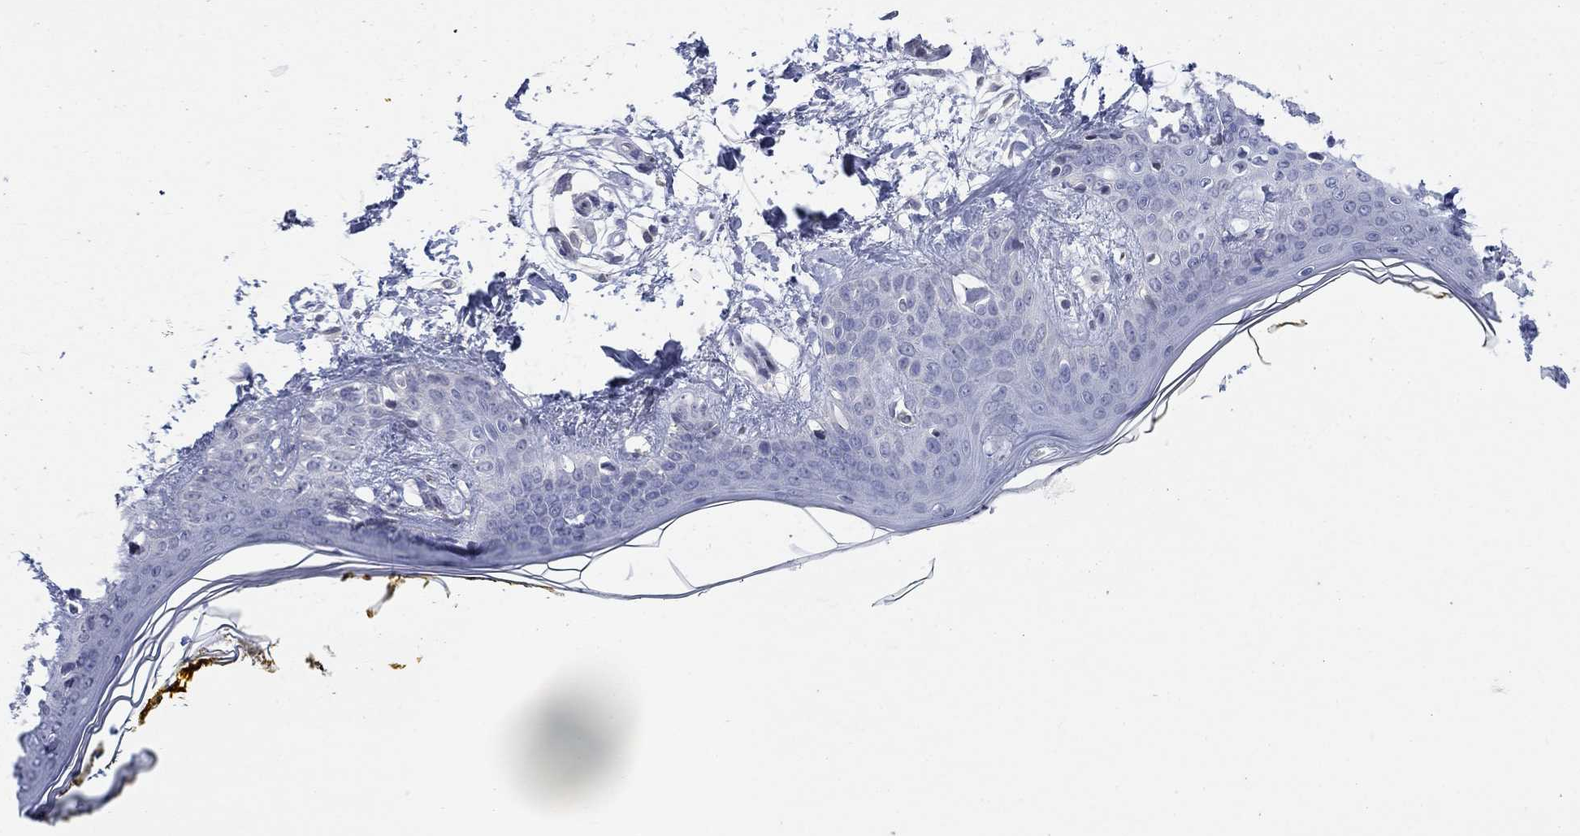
{"staining": {"intensity": "negative", "quantity": "none", "location": "none"}, "tissue": "skin", "cell_type": "Fibroblasts", "image_type": "normal", "snomed": [{"axis": "morphology", "description": "Normal tissue, NOS"}, {"axis": "topography", "description": "Skin"}], "caption": "Human skin stained for a protein using IHC exhibits no expression in fibroblasts.", "gene": "EGFLAM", "patient": {"sex": "female", "age": 34}}